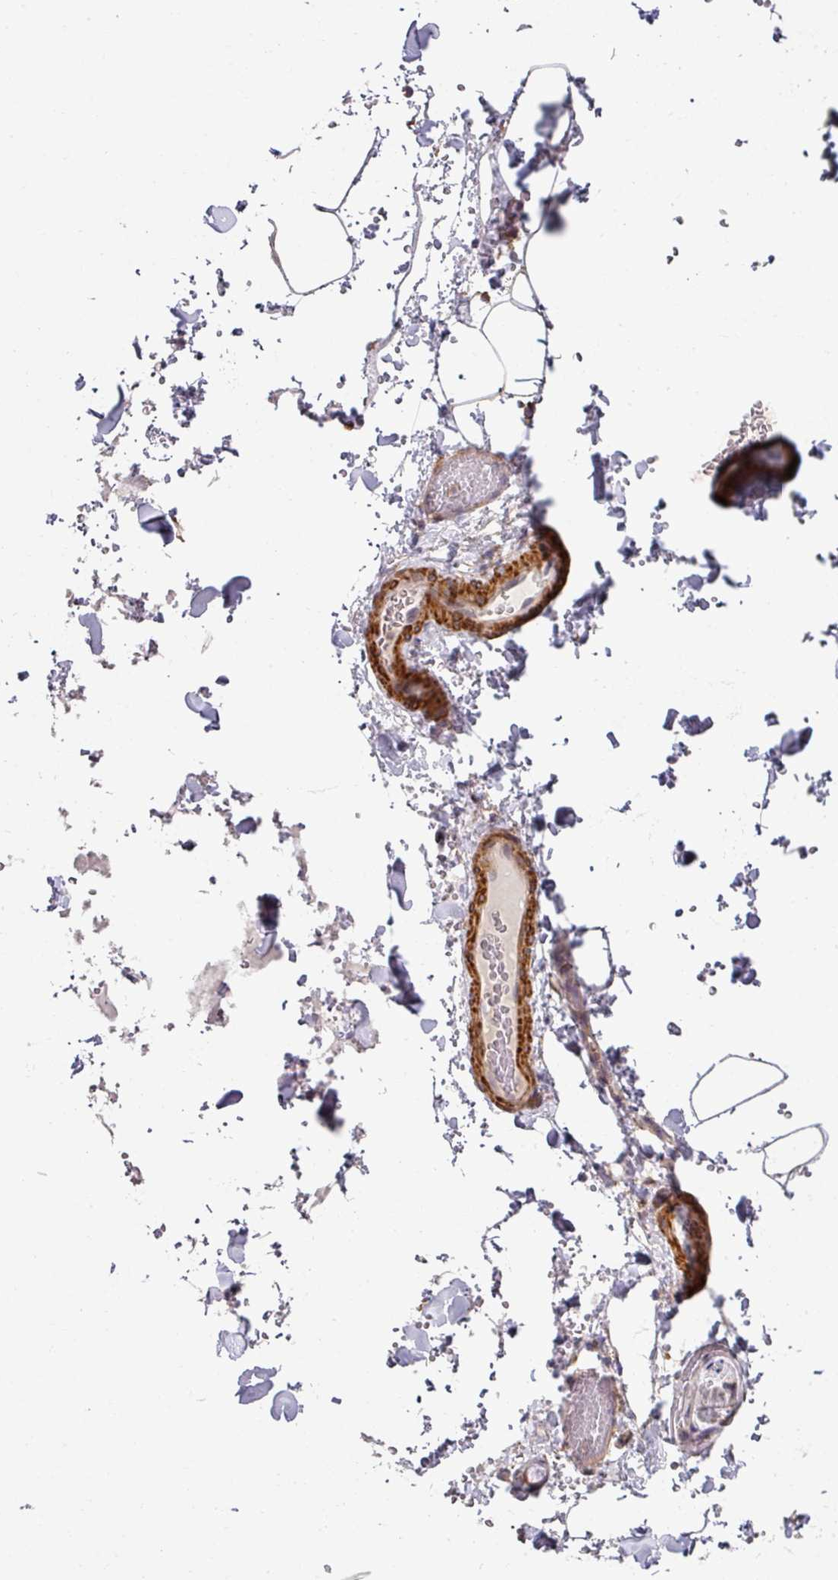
{"staining": {"intensity": "strong", "quantity": "<25%", "location": "cytoplasmic/membranous"}, "tissue": "adipose tissue", "cell_type": "Adipocytes", "image_type": "normal", "snomed": [{"axis": "morphology", "description": "Normal tissue, NOS"}, {"axis": "topography", "description": "Rectum"}, {"axis": "topography", "description": "Peripheral nerve tissue"}], "caption": "This is an image of immunohistochemistry staining of benign adipose tissue, which shows strong expression in the cytoplasmic/membranous of adipocytes.", "gene": "ZNF268", "patient": {"sex": "female", "age": 69}}